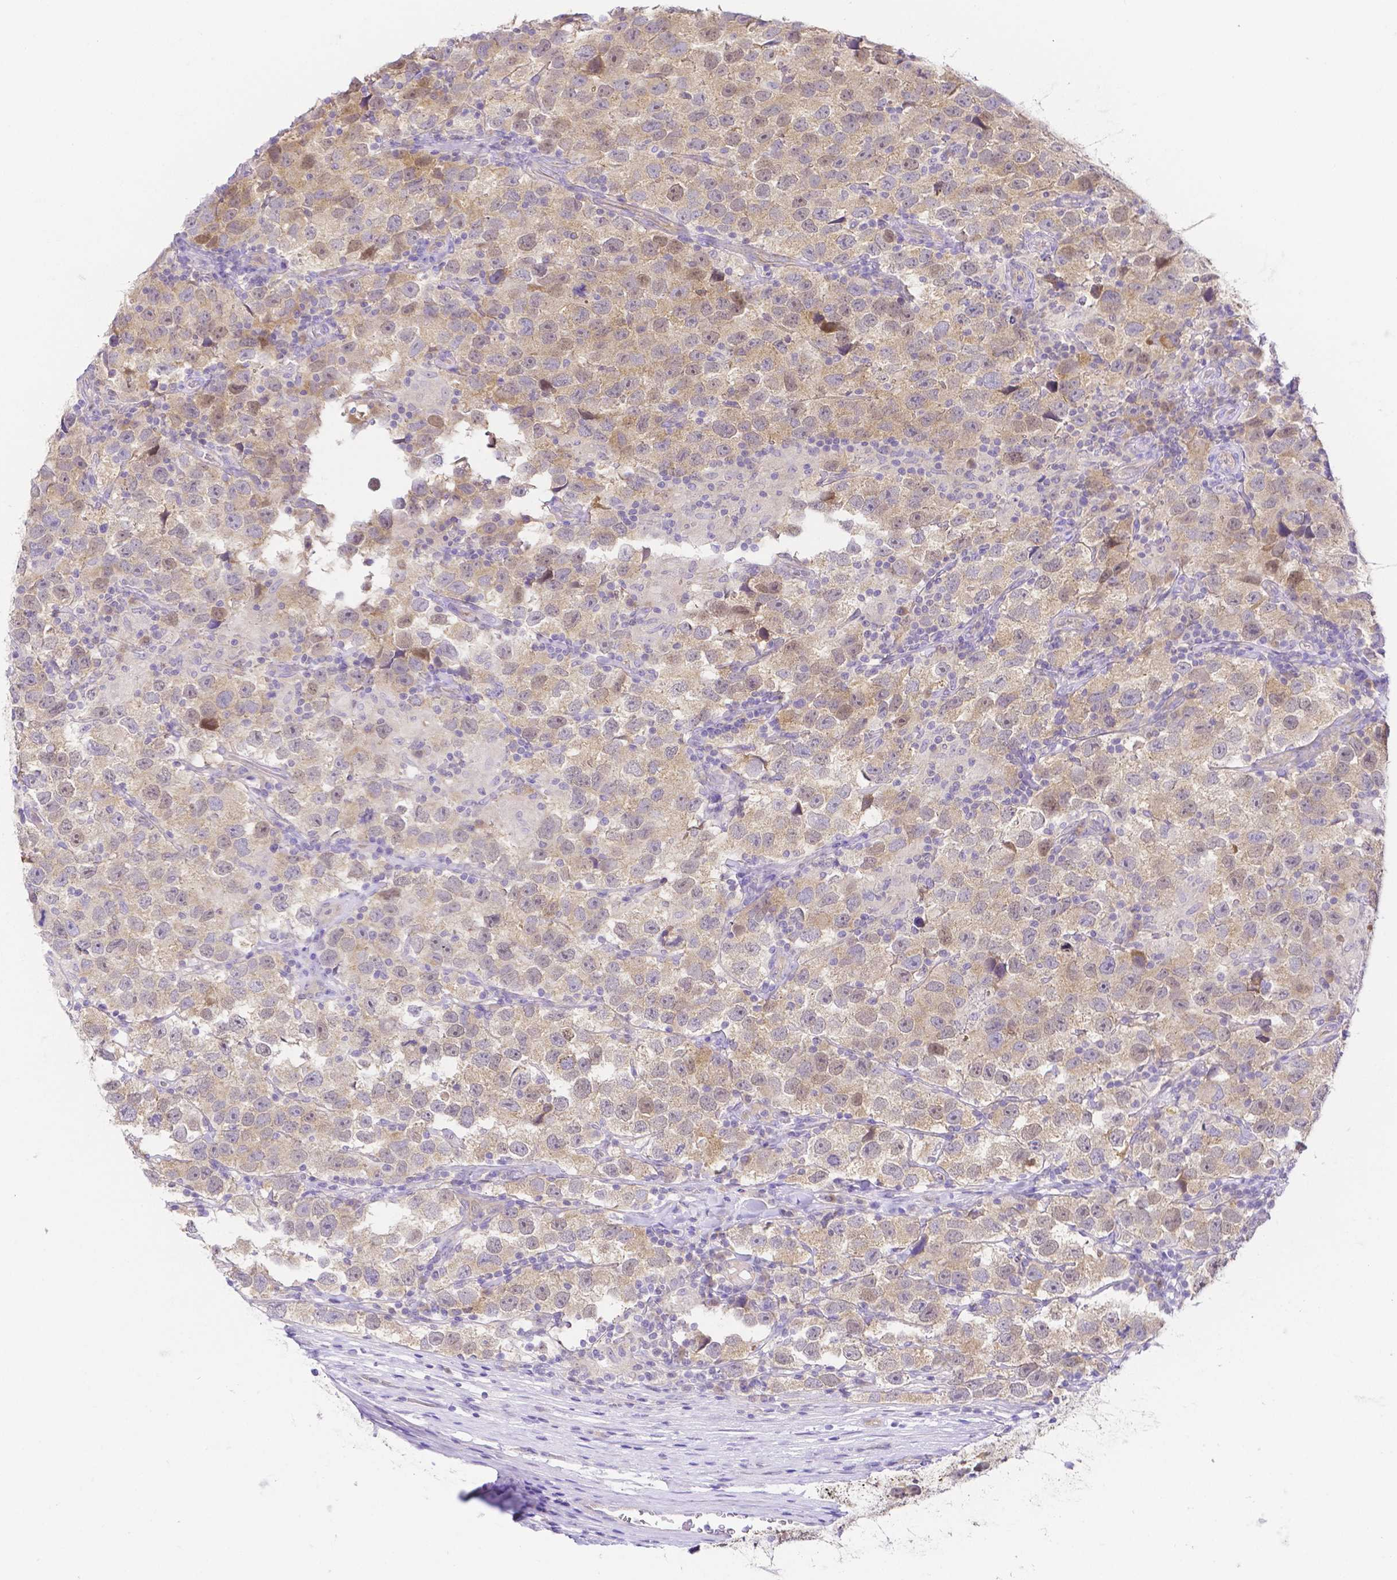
{"staining": {"intensity": "weak", "quantity": ">75%", "location": "cytoplasmic/membranous"}, "tissue": "testis cancer", "cell_type": "Tumor cells", "image_type": "cancer", "snomed": [{"axis": "morphology", "description": "Seminoma, NOS"}, {"axis": "topography", "description": "Testis"}], "caption": "Brown immunohistochemical staining in human testis cancer shows weak cytoplasmic/membranous expression in about >75% of tumor cells. The protein of interest is shown in brown color, while the nuclei are stained blue.", "gene": "PKP3", "patient": {"sex": "male", "age": 26}}